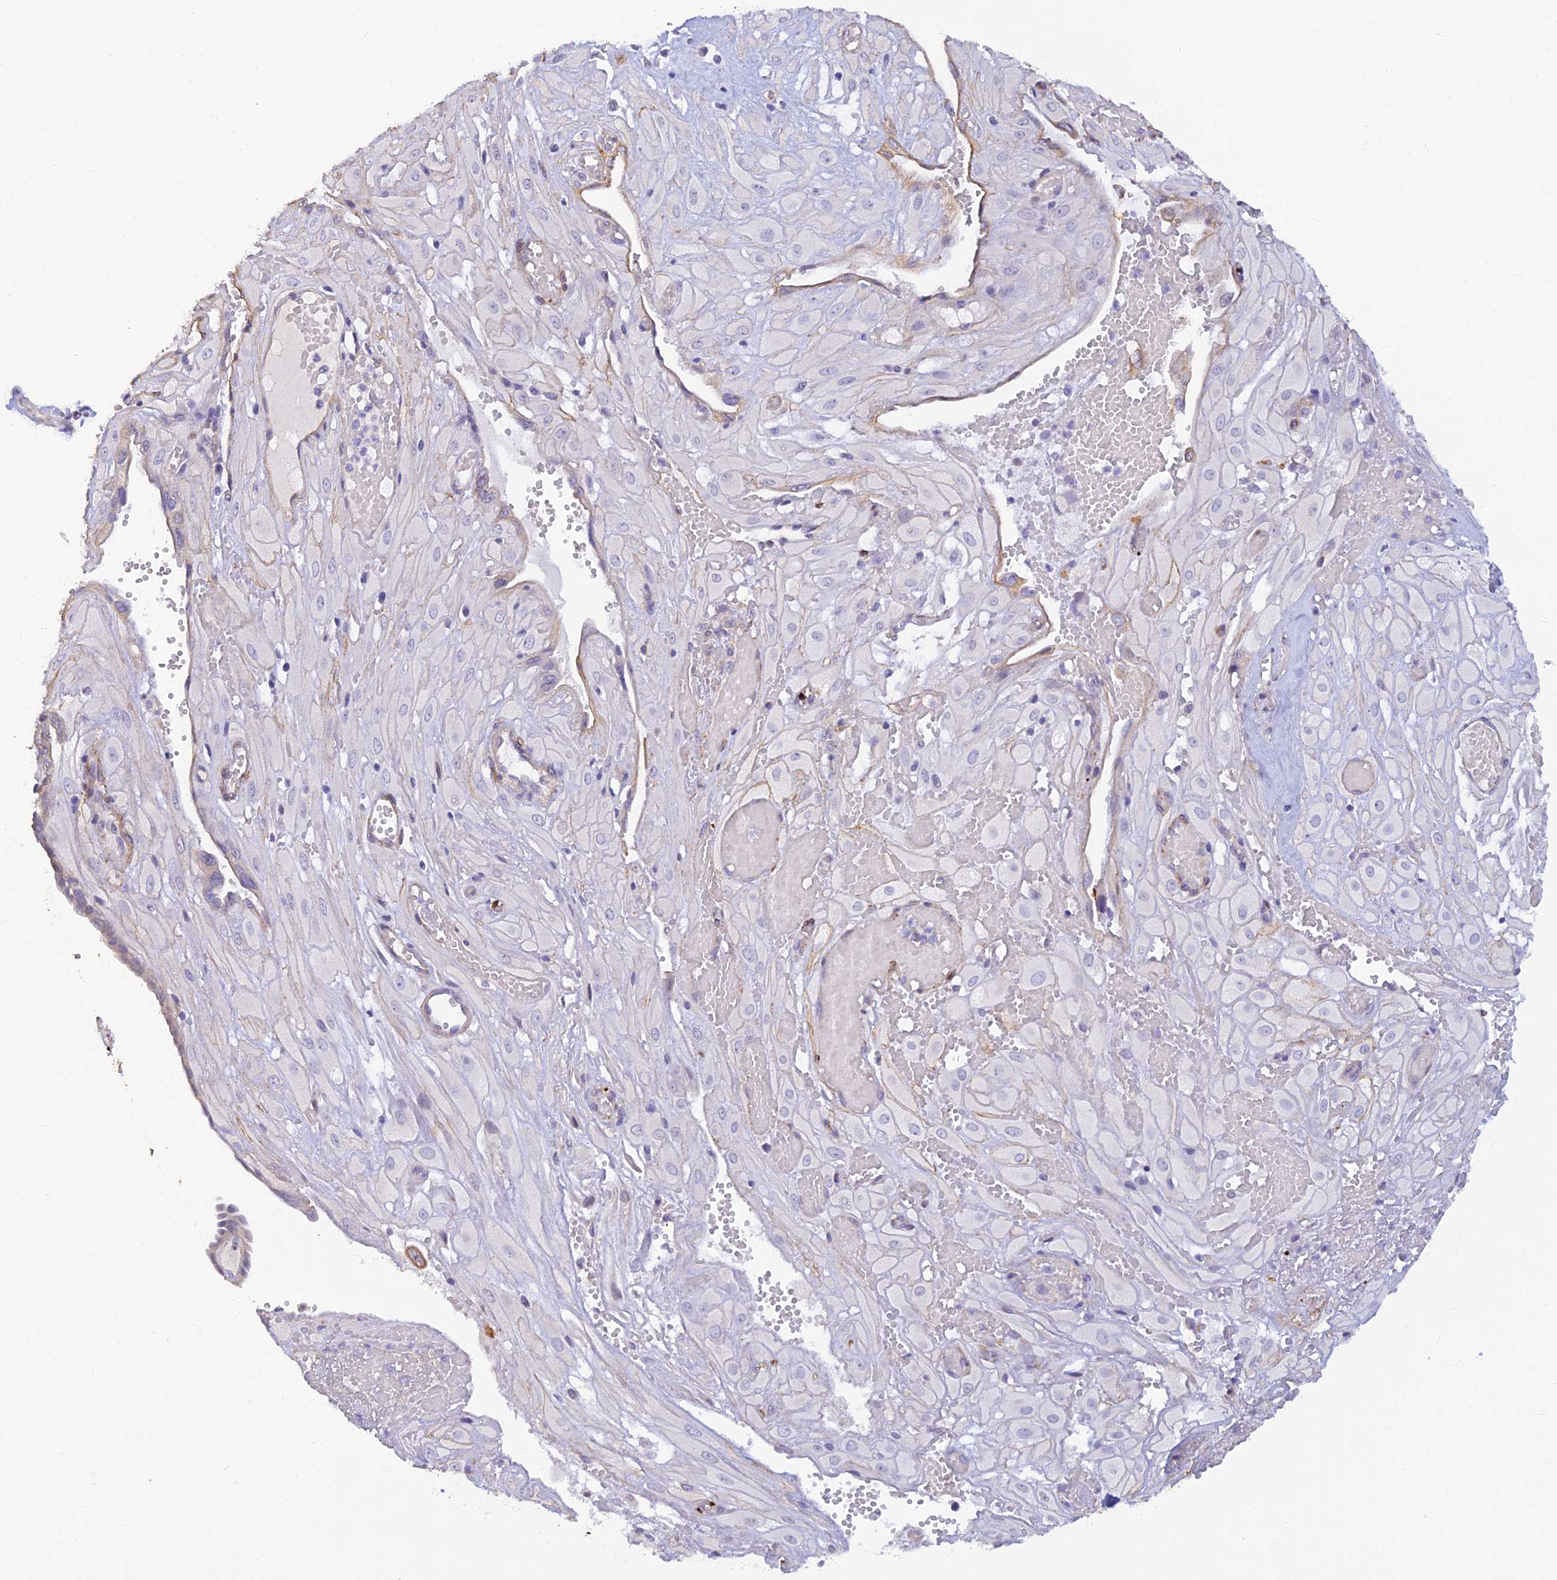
{"staining": {"intensity": "negative", "quantity": "none", "location": "none"}, "tissue": "cervical cancer", "cell_type": "Tumor cells", "image_type": "cancer", "snomed": [{"axis": "morphology", "description": "Squamous cell carcinoma, NOS"}, {"axis": "topography", "description": "Cervix"}], "caption": "Micrograph shows no protein positivity in tumor cells of cervical cancer tissue.", "gene": "ALDH1L2", "patient": {"sex": "female", "age": 36}}